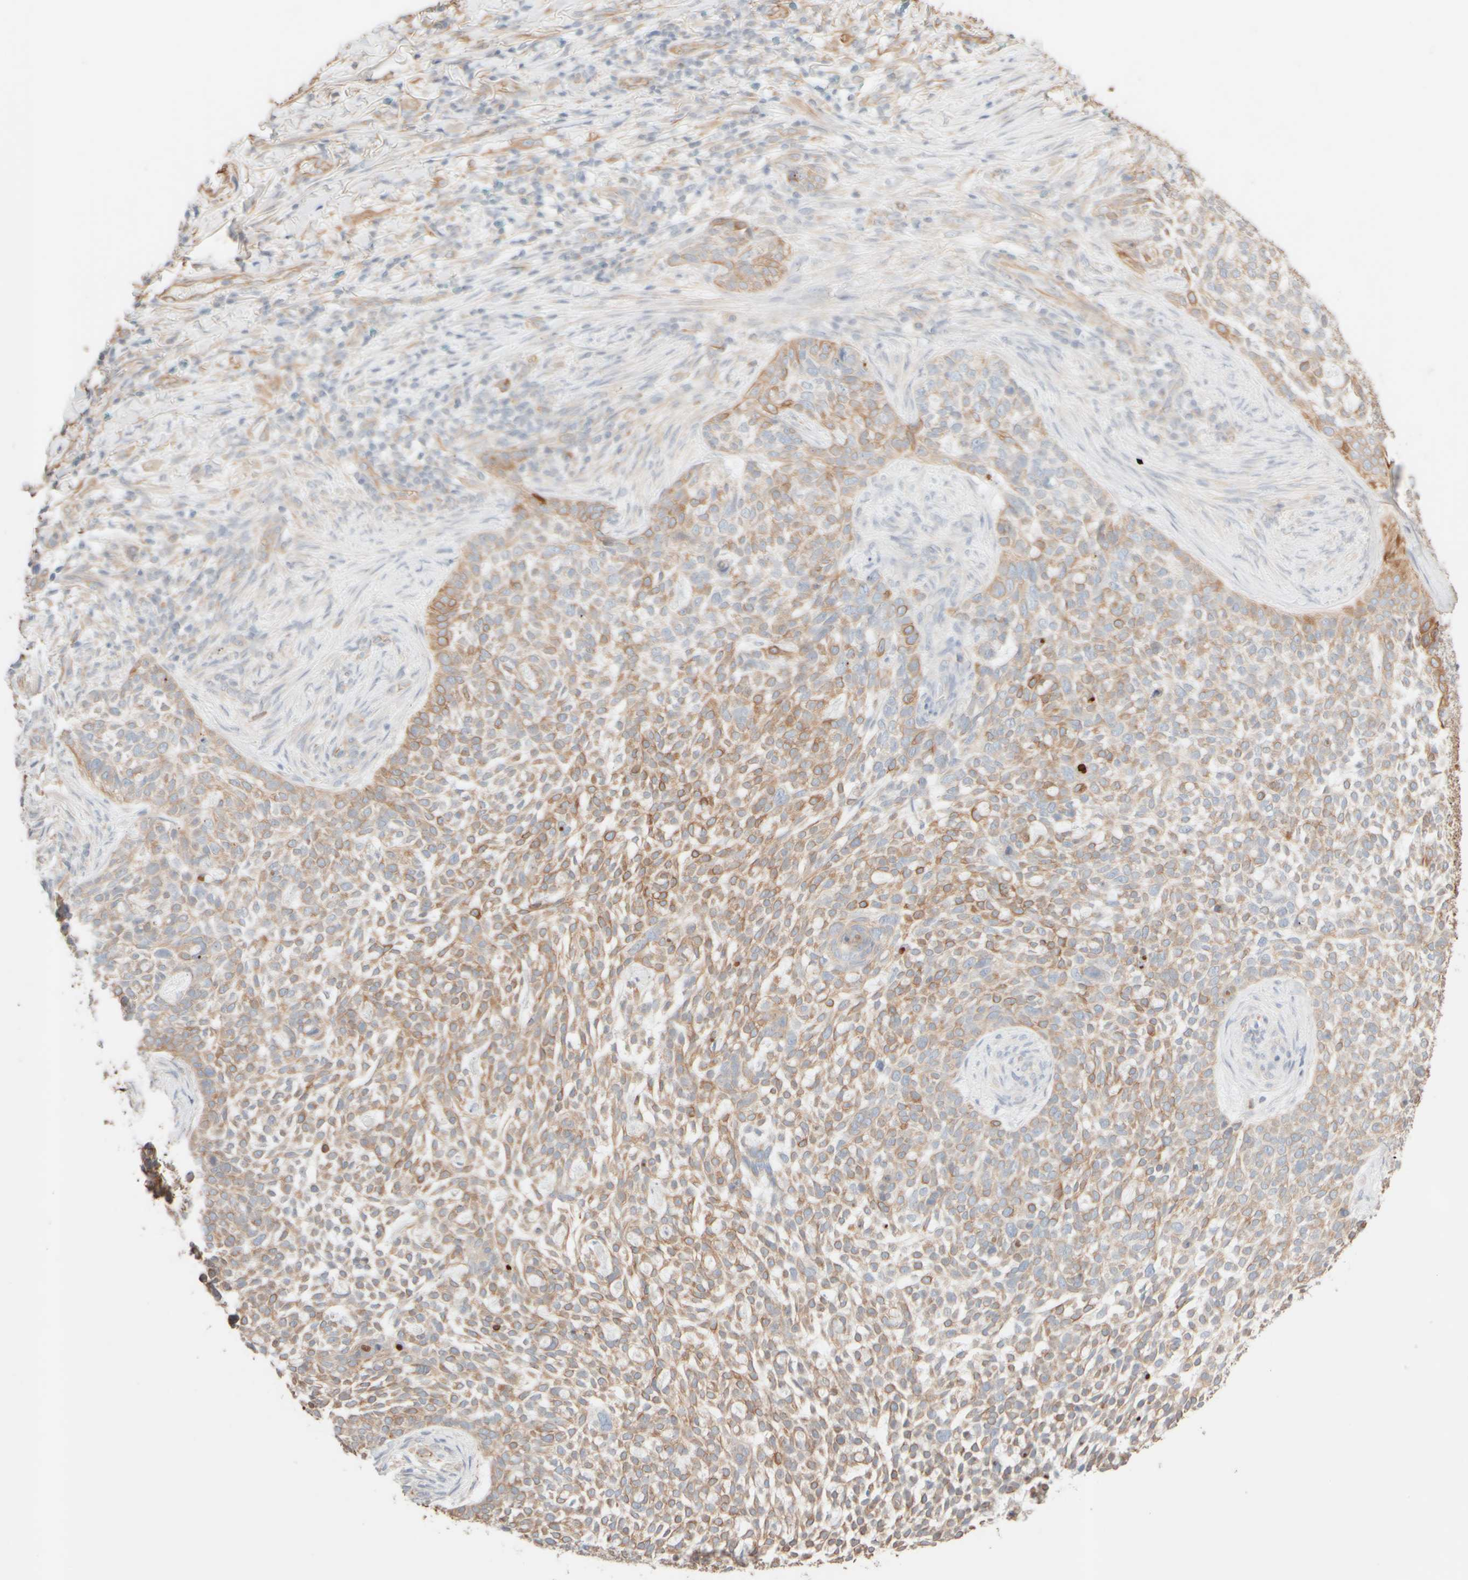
{"staining": {"intensity": "moderate", "quantity": ">75%", "location": "cytoplasmic/membranous"}, "tissue": "skin cancer", "cell_type": "Tumor cells", "image_type": "cancer", "snomed": [{"axis": "morphology", "description": "Basal cell carcinoma"}, {"axis": "topography", "description": "Skin"}], "caption": "The micrograph demonstrates staining of skin basal cell carcinoma, revealing moderate cytoplasmic/membranous protein expression (brown color) within tumor cells. (Stains: DAB in brown, nuclei in blue, Microscopy: brightfield microscopy at high magnification).", "gene": "KRT15", "patient": {"sex": "female", "age": 64}}